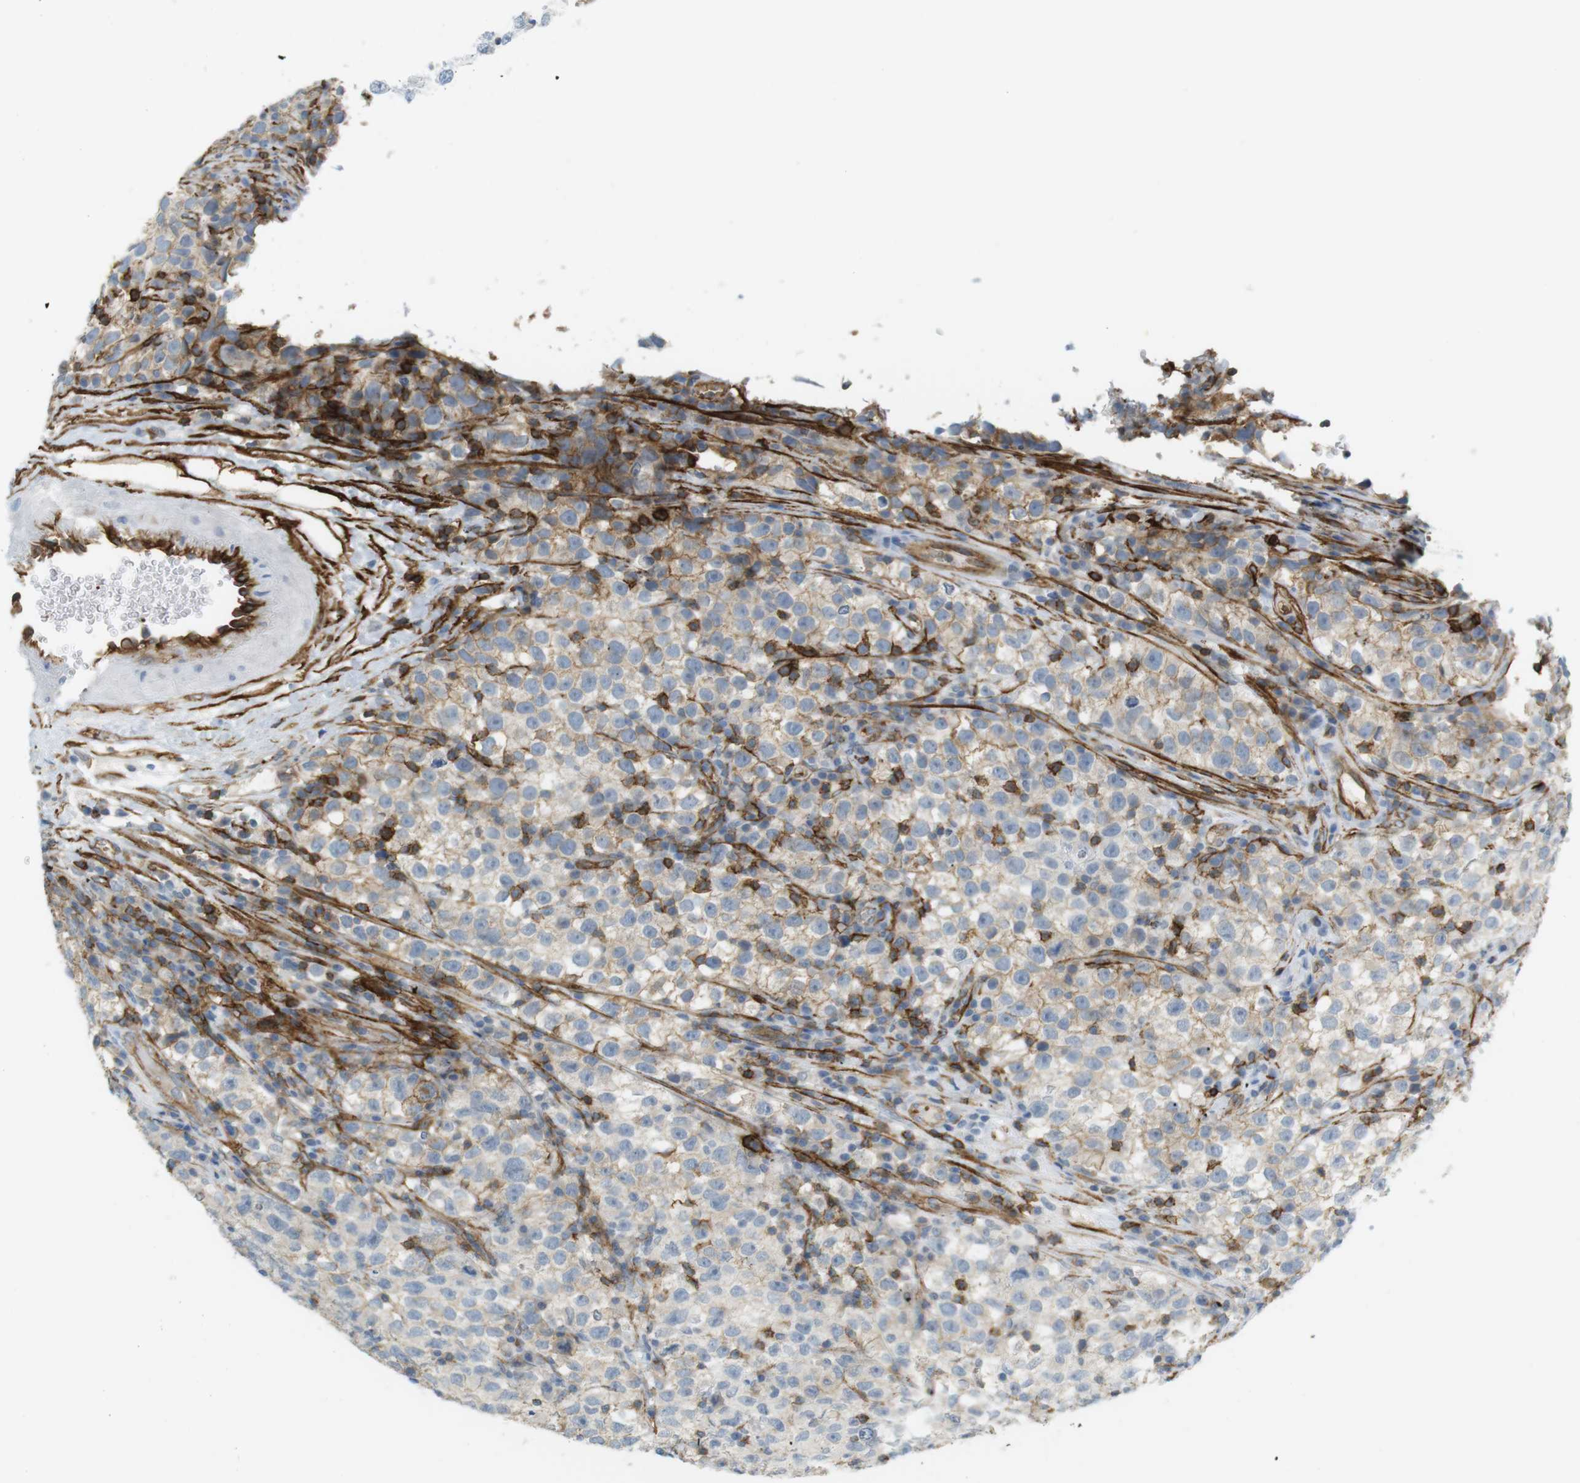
{"staining": {"intensity": "weak", "quantity": "25%-75%", "location": "cytoplasmic/membranous"}, "tissue": "testis cancer", "cell_type": "Tumor cells", "image_type": "cancer", "snomed": [{"axis": "morphology", "description": "Seminoma, NOS"}, {"axis": "topography", "description": "Testis"}], "caption": "Approximately 25%-75% of tumor cells in testis cancer exhibit weak cytoplasmic/membranous protein expression as visualized by brown immunohistochemical staining.", "gene": "F2R", "patient": {"sex": "male", "age": 22}}